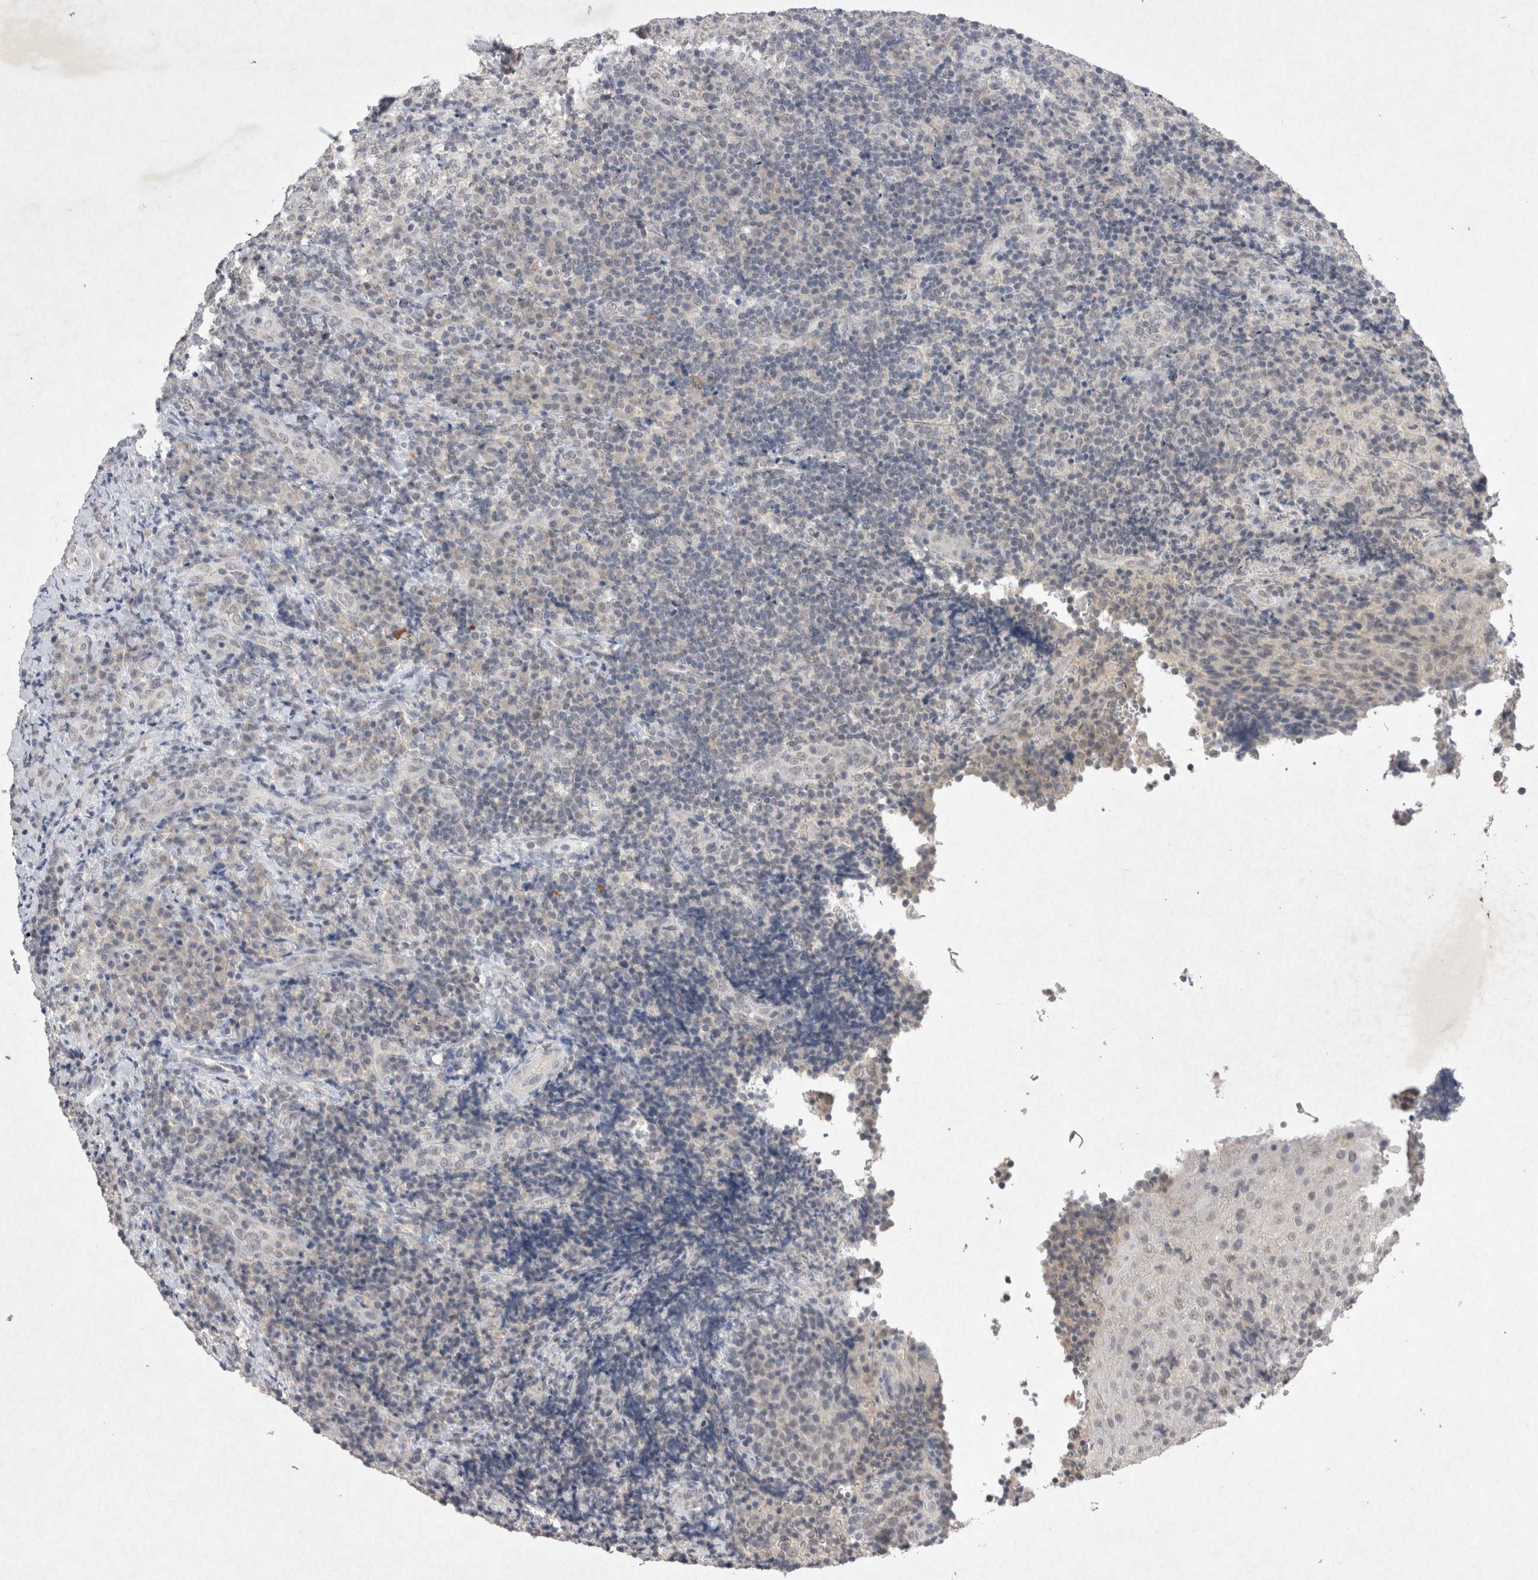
{"staining": {"intensity": "negative", "quantity": "none", "location": "none"}, "tissue": "lymphoma", "cell_type": "Tumor cells", "image_type": "cancer", "snomed": [{"axis": "morphology", "description": "Malignant lymphoma, non-Hodgkin's type, High grade"}, {"axis": "topography", "description": "Tonsil"}], "caption": "Immunohistochemistry (IHC) micrograph of neoplastic tissue: human high-grade malignant lymphoma, non-Hodgkin's type stained with DAB (3,3'-diaminobenzidine) shows no significant protein expression in tumor cells.", "gene": "LYVE1", "patient": {"sex": "female", "age": 36}}